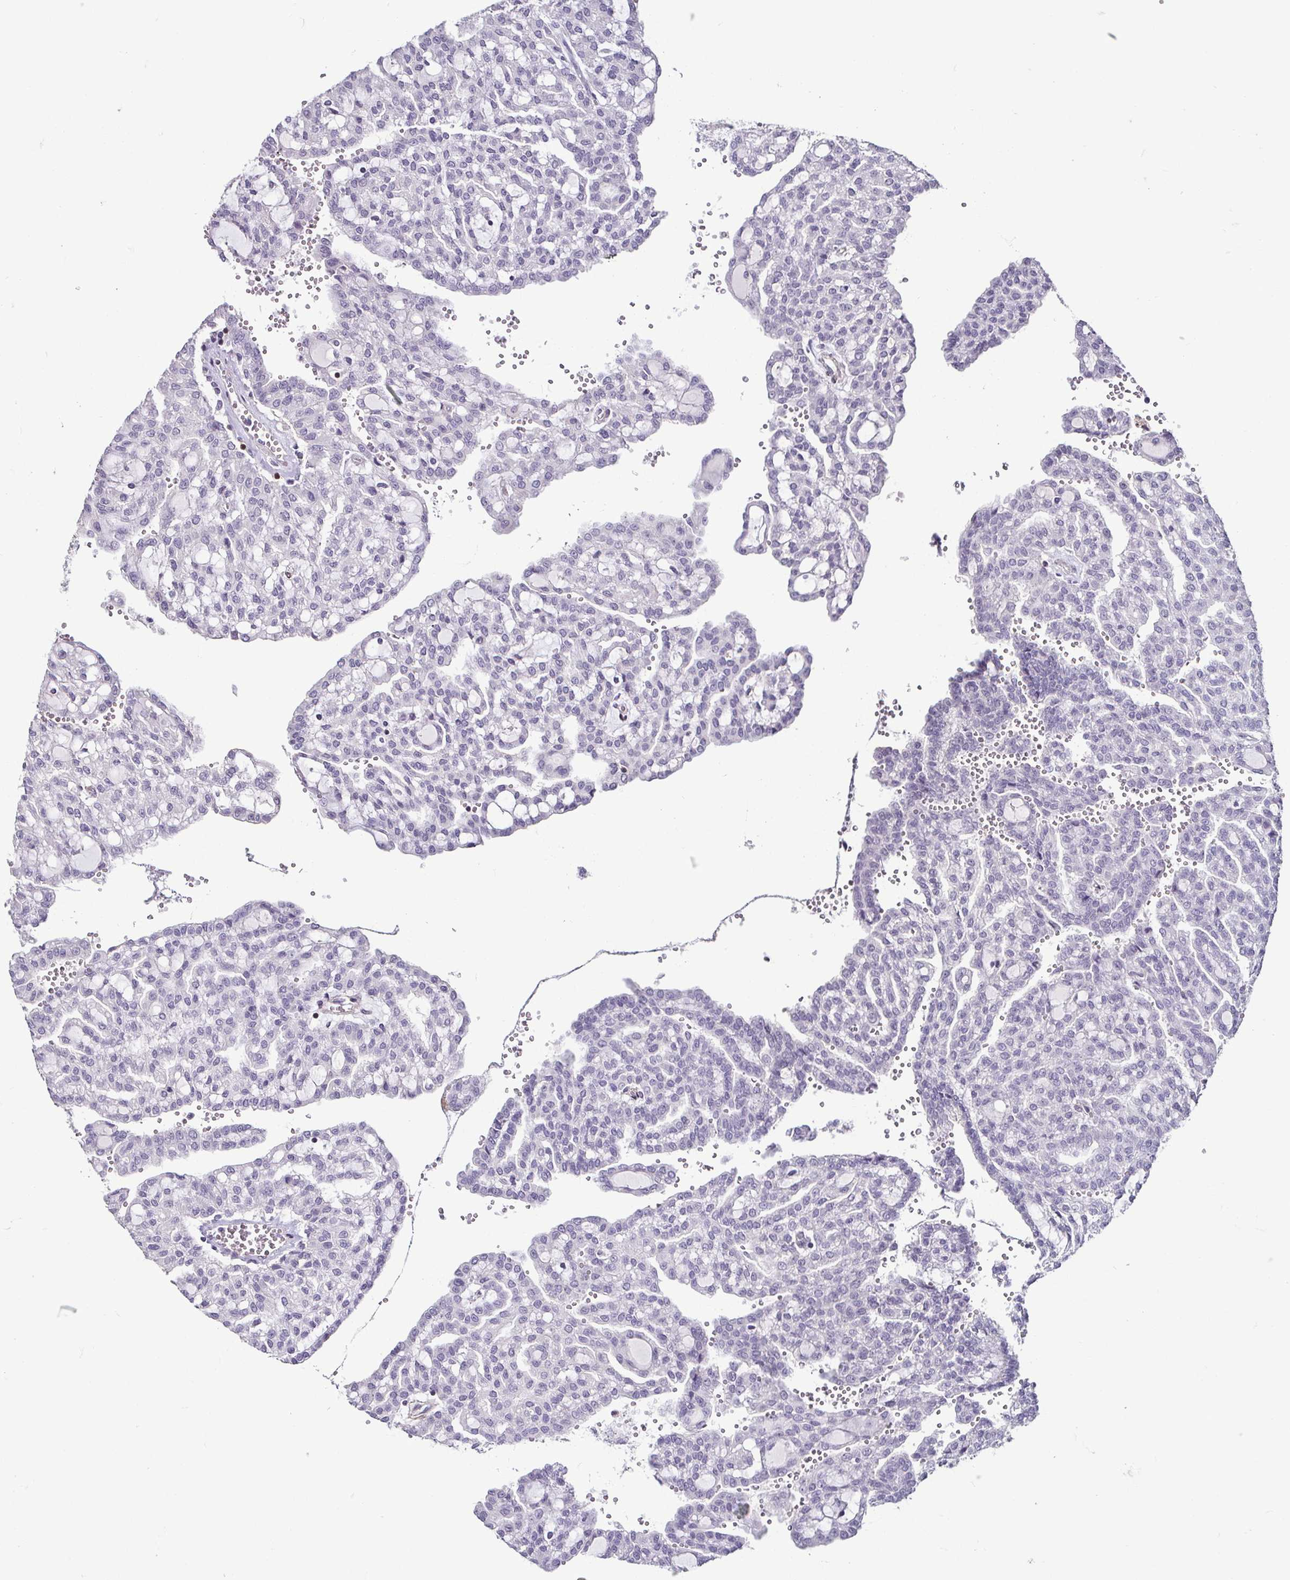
{"staining": {"intensity": "negative", "quantity": "none", "location": "none"}, "tissue": "renal cancer", "cell_type": "Tumor cells", "image_type": "cancer", "snomed": [{"axis": "morphology", "description": "Adenocarcinoma, NOS"}, {"axis": "topography", "description": "Kidney"}], "caption": "IHC image of adenocarcinoma (renal) stained for a protein (brown), which shows no expression in tumor cells.", "gene": "HOPX", "patient": {"sex": "male", "age": 63}}